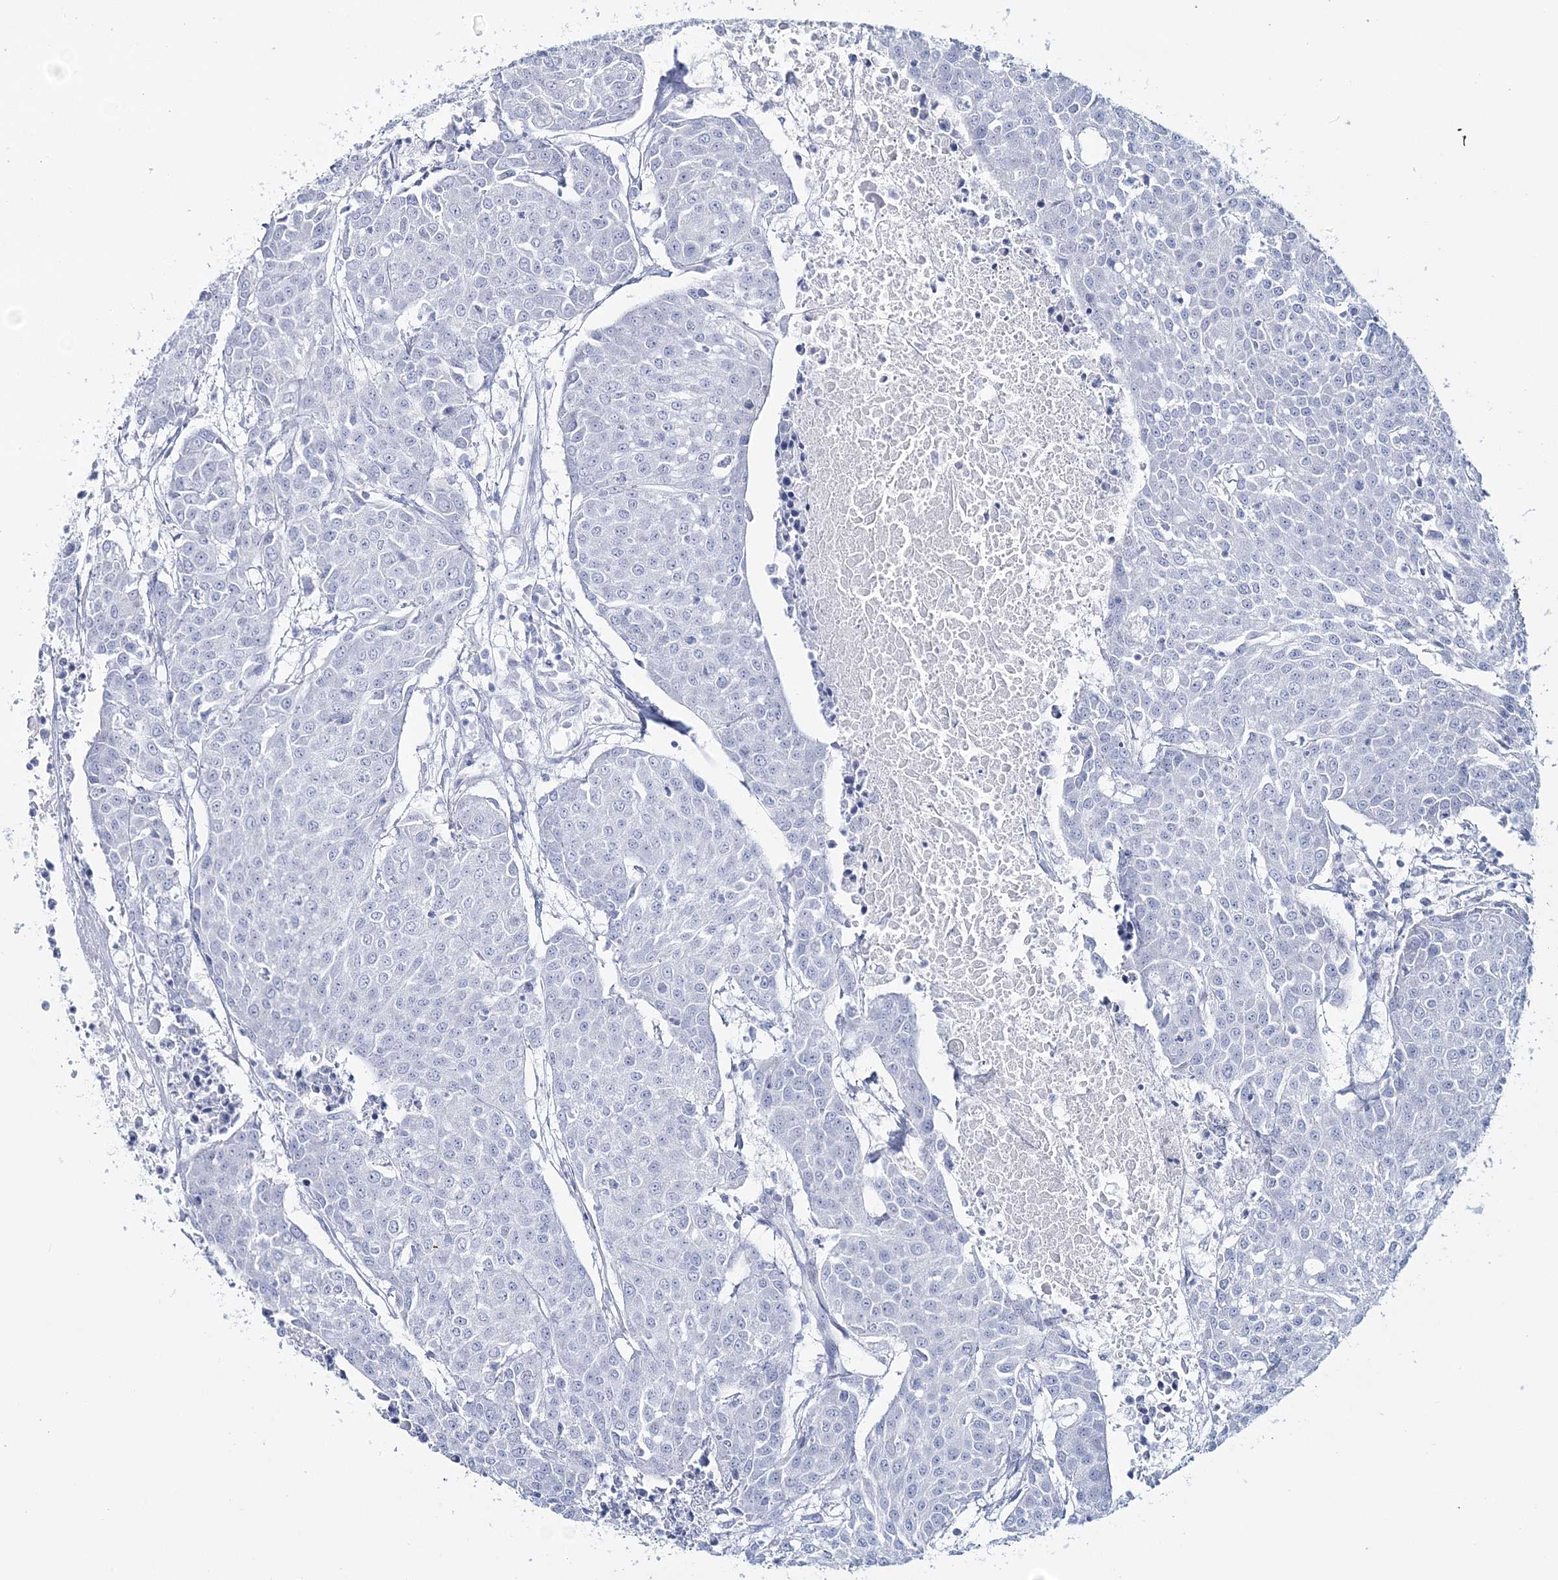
{"staining": {"intensity": "negative", "quantity": "none", "location": "none"}, "tissue": "urothelial cancer", "cell_type": "Tumor cells", "image_type": "cancer", "snomed": [{"axis": "morphology", "description": "Urothelial carcinoma, High grade"}, {"axis": "topography", "description": "Urinary bladder"}], "caption": "Immunohistochemistry micrograph of neoplastic tissue: urothelial cancer stained with DAB (3,3'-diaminobenzidine) demonstrates no significant protein staining in tumor cells.", "gene": "CYP3A4", "patient": {"sex": "female", "age": 85}}